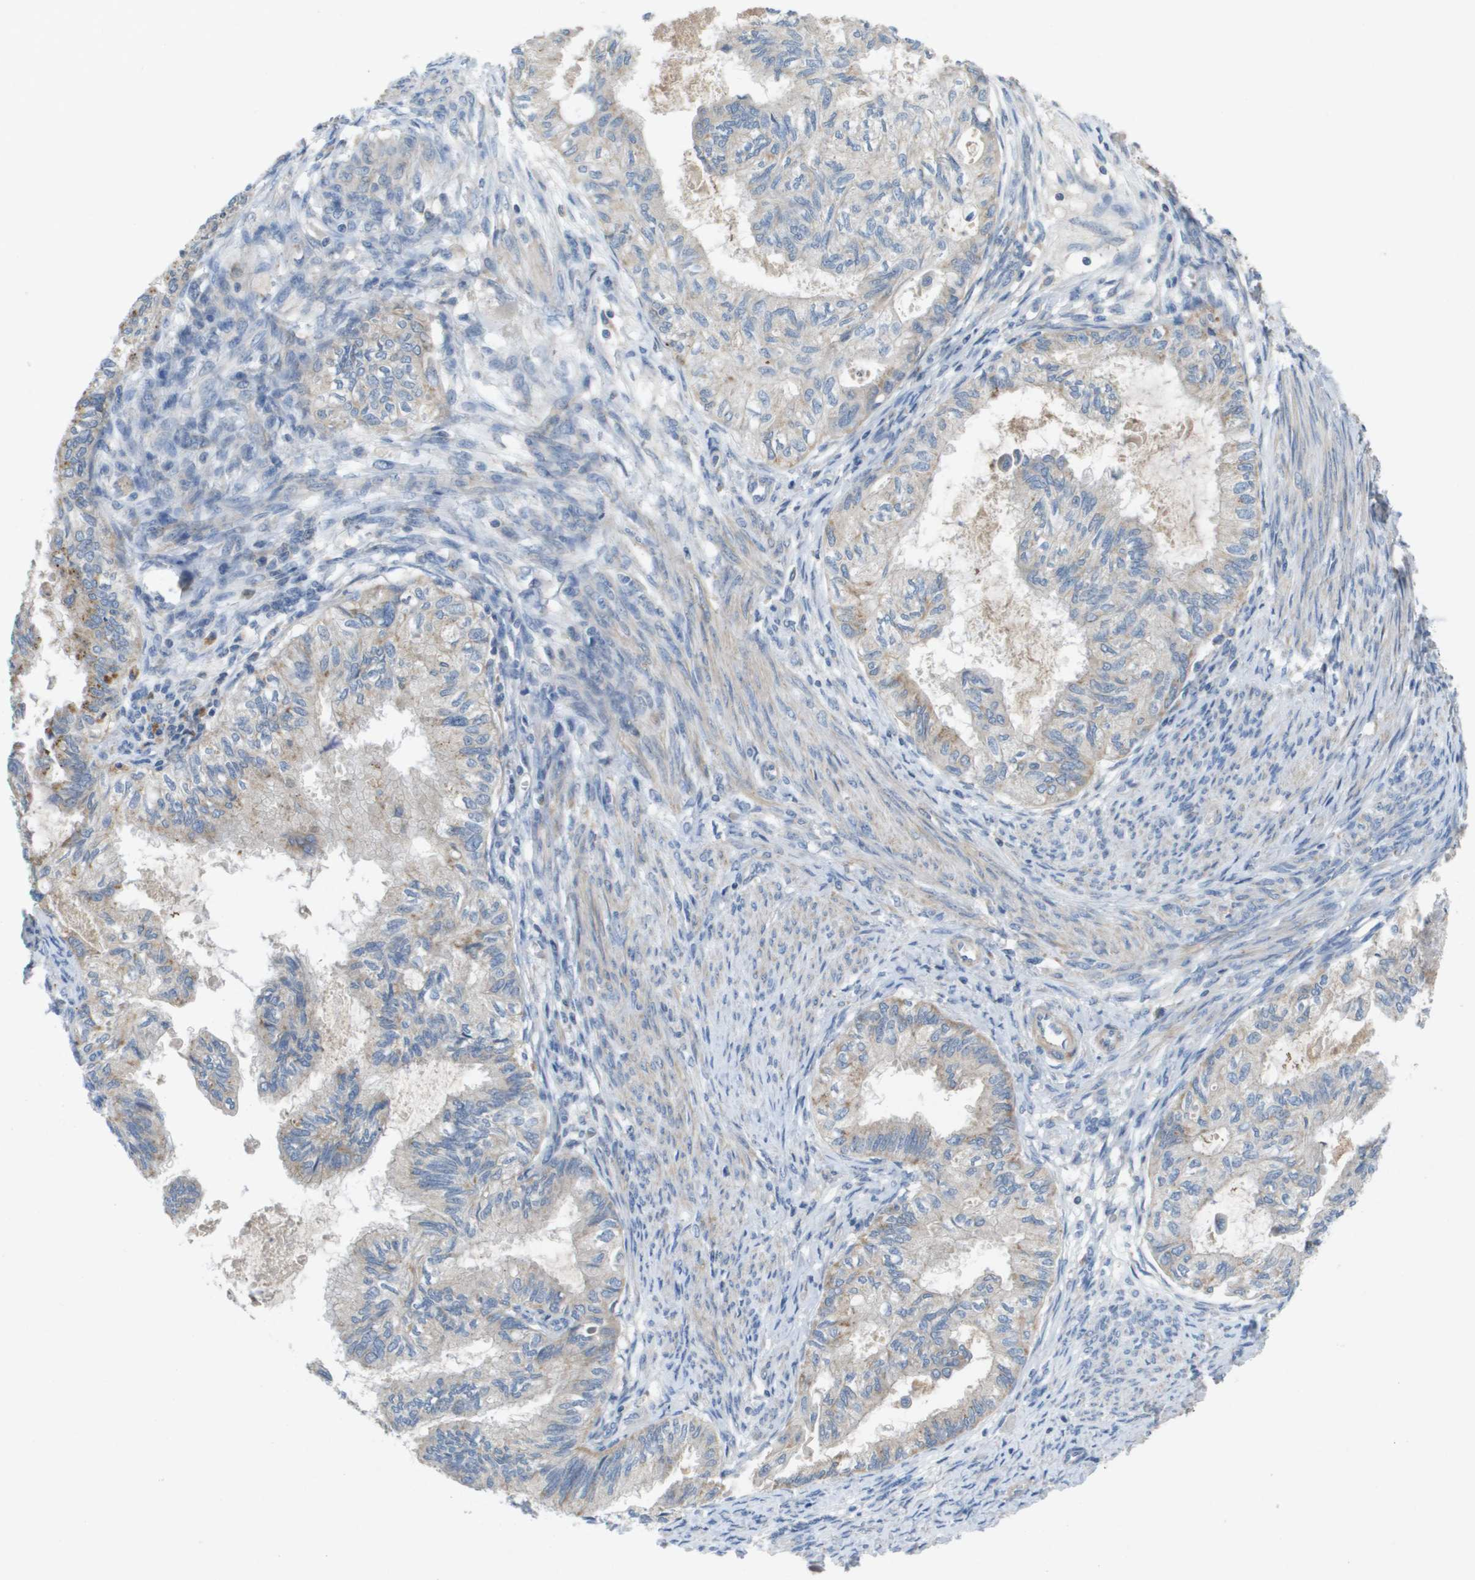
{"staining": {"intensity": "weak", "quantity": "<25%", "location": "cytoplasmic/membranous"}, "tissue": "cervical cancer", "cell_type": "Tumor cells", "image_type": "cancer", "snomed": [{"axis": "morphology", "description": "Normal tissue, NOS"}, {"axis": "morphology", "description": "Adenocarcinoma, NOS"}, {"axis": "topography", "description": "Cervix"}, {"axis": "topography", "description": "Endometrium"}], "caption": "Cervical cancer stained for a protein using immunohistochemistry (IHC) reveals no expression tumor cells.", "gene": "B3GNT5", "patient": {"sex": "female", "age": 86}}